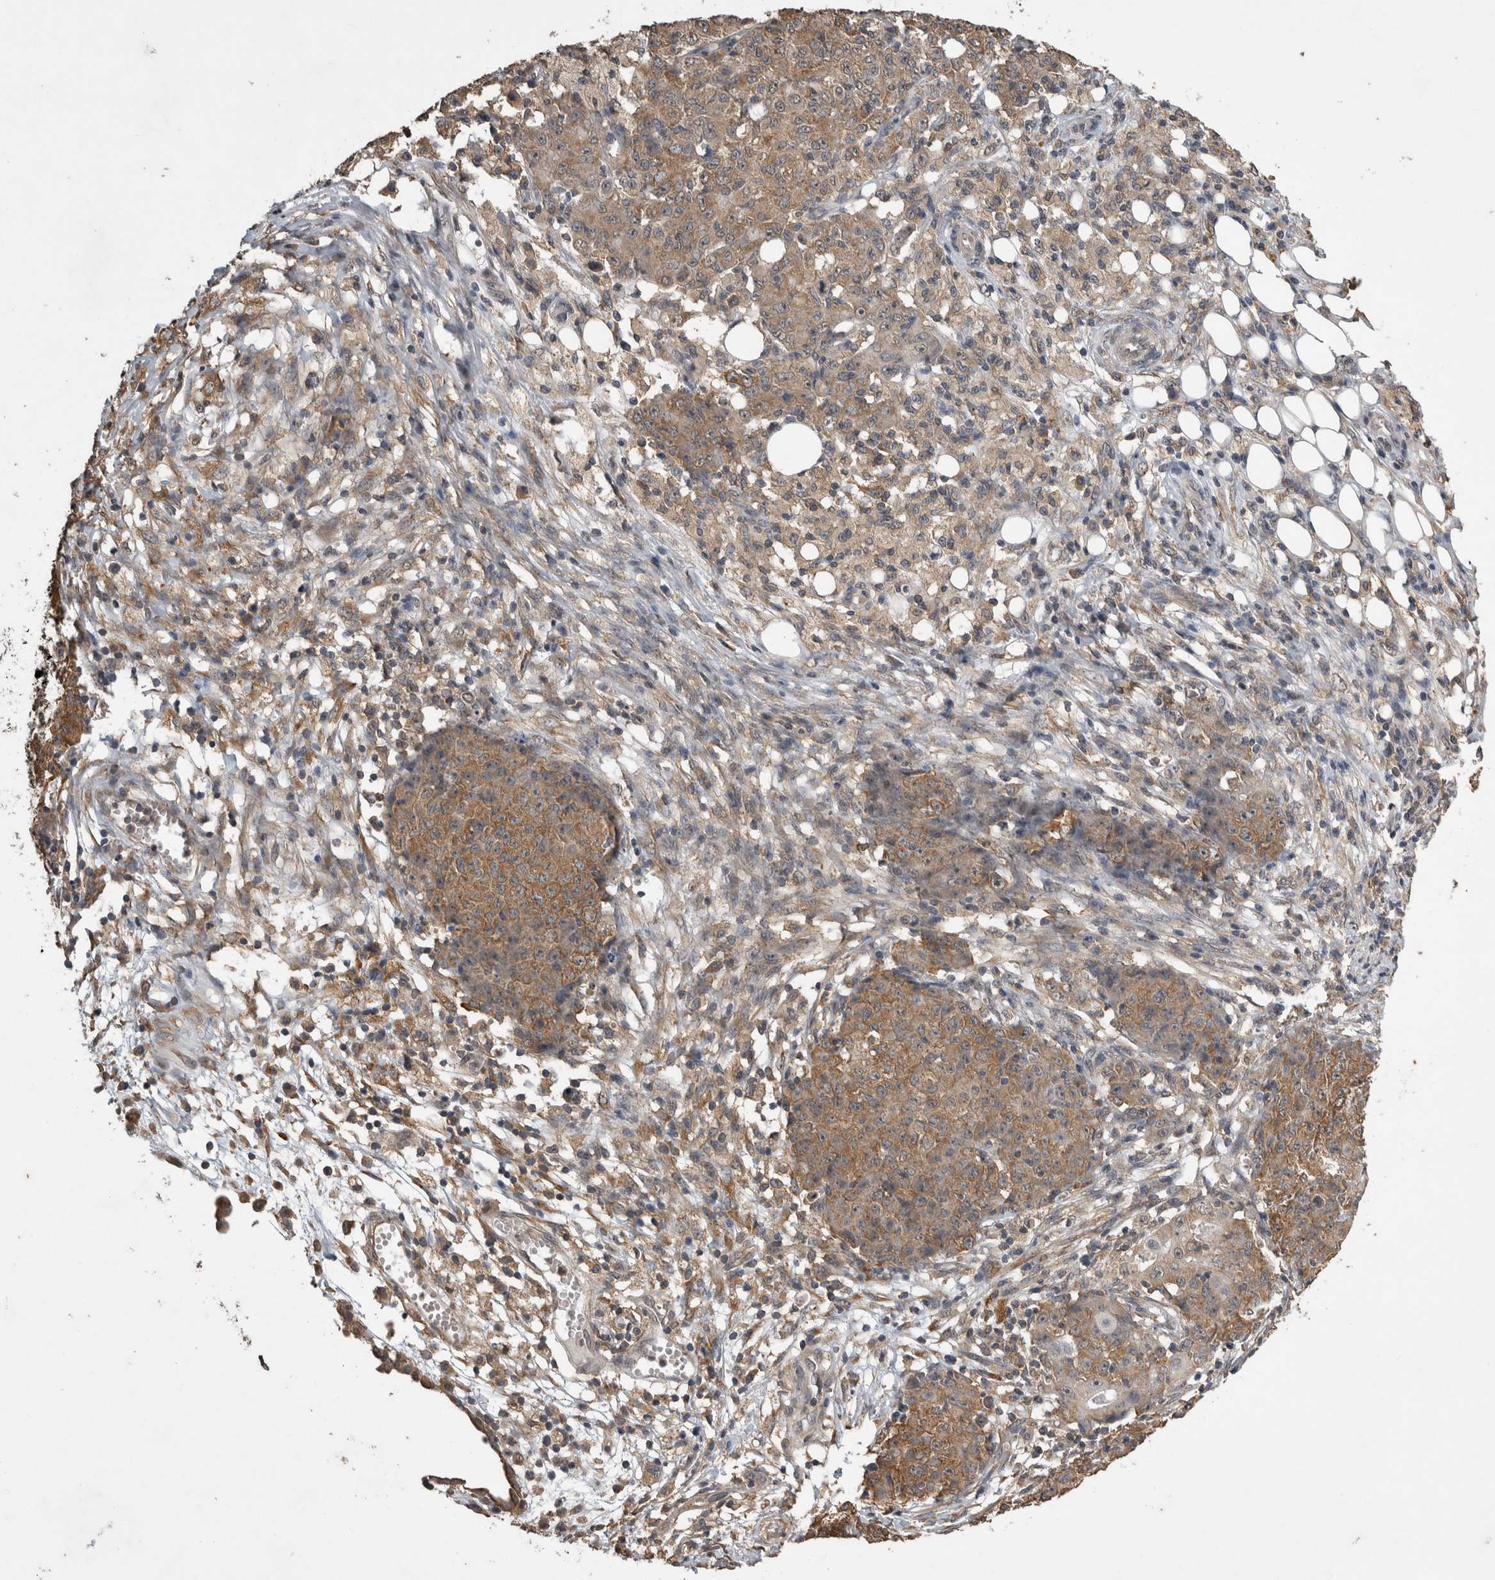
{"staining": {"intensity": "moderate", "quantity": ">75%", "location": "cytoplasmic/membranous"}, "tissue": "ovarian cancer", "cell_type": "Tumor cells", "image_type": "cancer", "snomed": [{"axis": "morphology", "description": "Carcinoma, endometroid"}, {"axis": "topography", "description": "Ovary"}], "caption": "Protein staining of endometroid carcinoma (ovarian) tissue exhibits moderate cytoplasmic/membranous staining in about >75% of tumor cells. (DAB = brown stain, brightfield microscopy at high magnification).", "gene": "DVL2", "patient": {"sex": "female", "age": 42}}